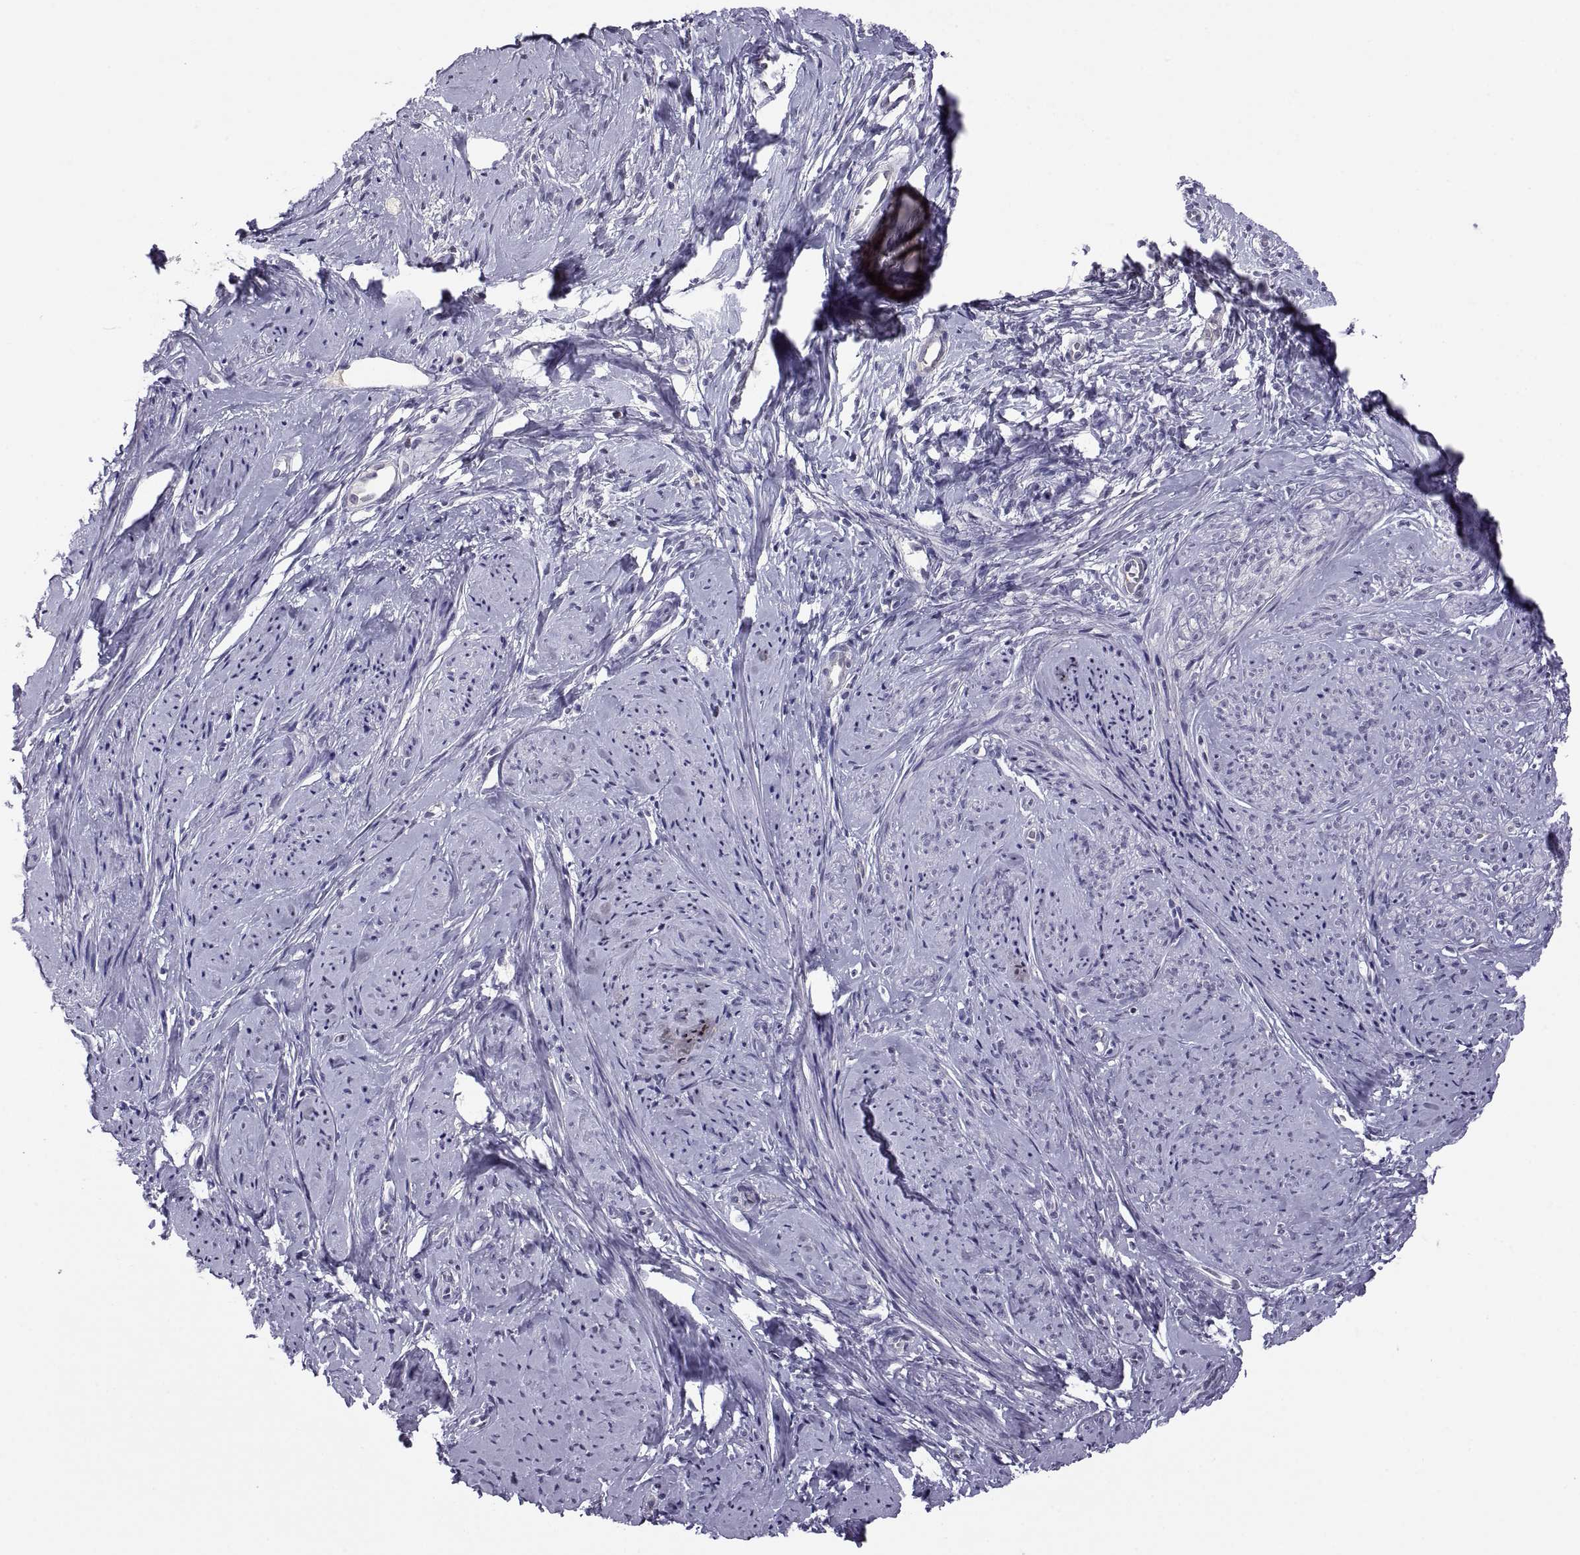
{"staining": {"intensity": "negative", "quantity": "none", "location": "none"}, "tissue": "smooth muscle", "cell_type": "Smooth muscle cells", "image_type": "normal", "snomed": [{"axis": "morphology", "description": "Normal tissue, NOS"}, {"axis": "topography", "description": "Smooth muscle"}], "caption": "Protein analysis of benign smooth muscle shows no significant expression in smooth muscle cells. The staining was performed using DAB (3,3'-diaminobenzidine) to visualize the protein expression in brown, while the nuclei were stained in blue with hematoxylin (Magnification: 20x).", "gene": "FGF9", "patient": {"sex": "female", "age": 48}}